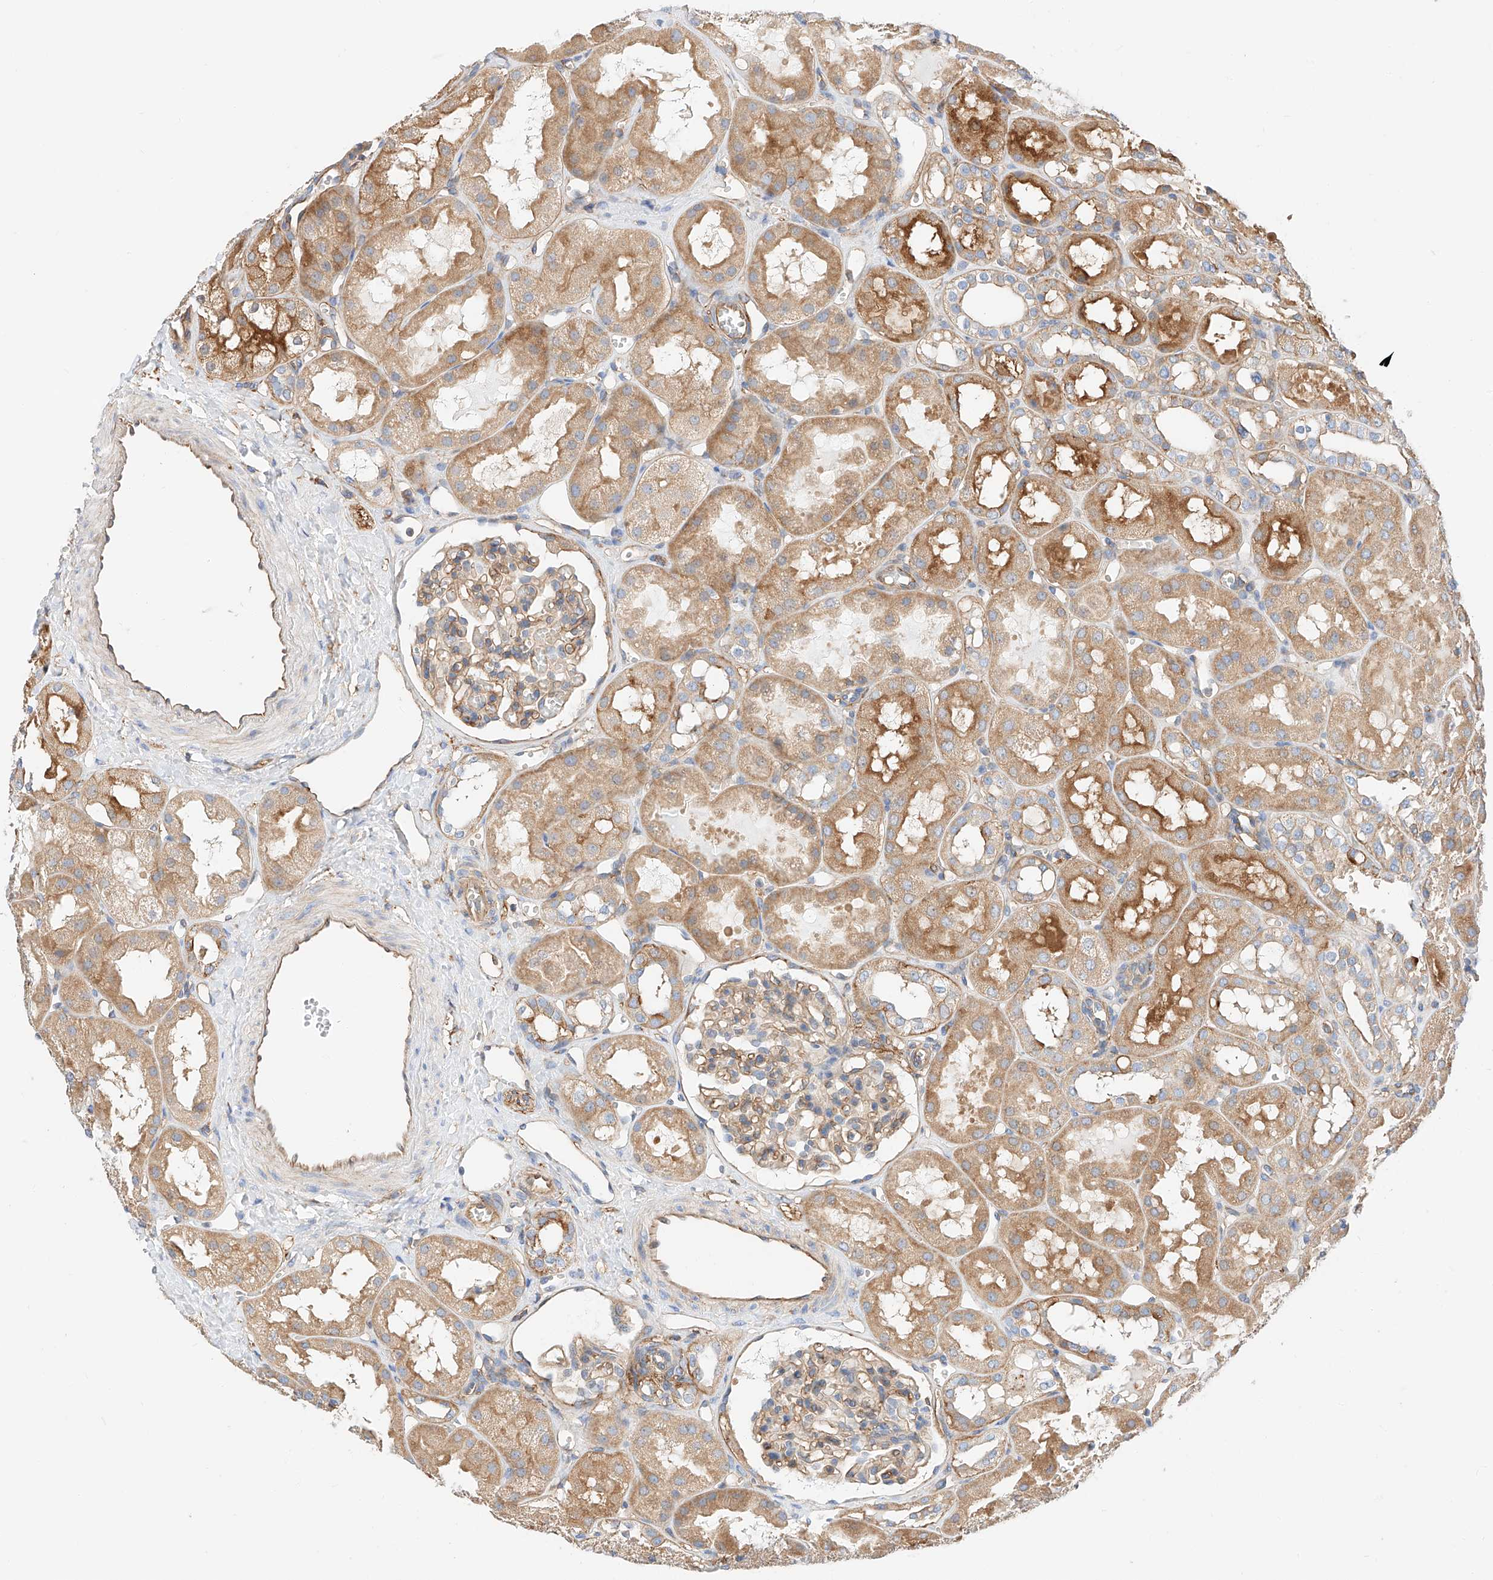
{"staining": {"intensity": "moderate", "quantity": ">75%", "location": "cytoplasmic/membranous"}, "tissue": "kidney", "cell_type": "Cells in glomeruli", "image_type": "normal", "snomed": [{"axis": "morphology", "description": "Normal tissue, NOS"}, {"axis": "topography", "description": "Kidney"}], "caption": "DAB immunohistochemical staining of benign human kidney exhibits moderate cytoplasmic/membranous protein staining in about >75% of cells in glomeruli.", "gene": "ENSG00000259132", "patient": {"sex": "male", "age": 16}}